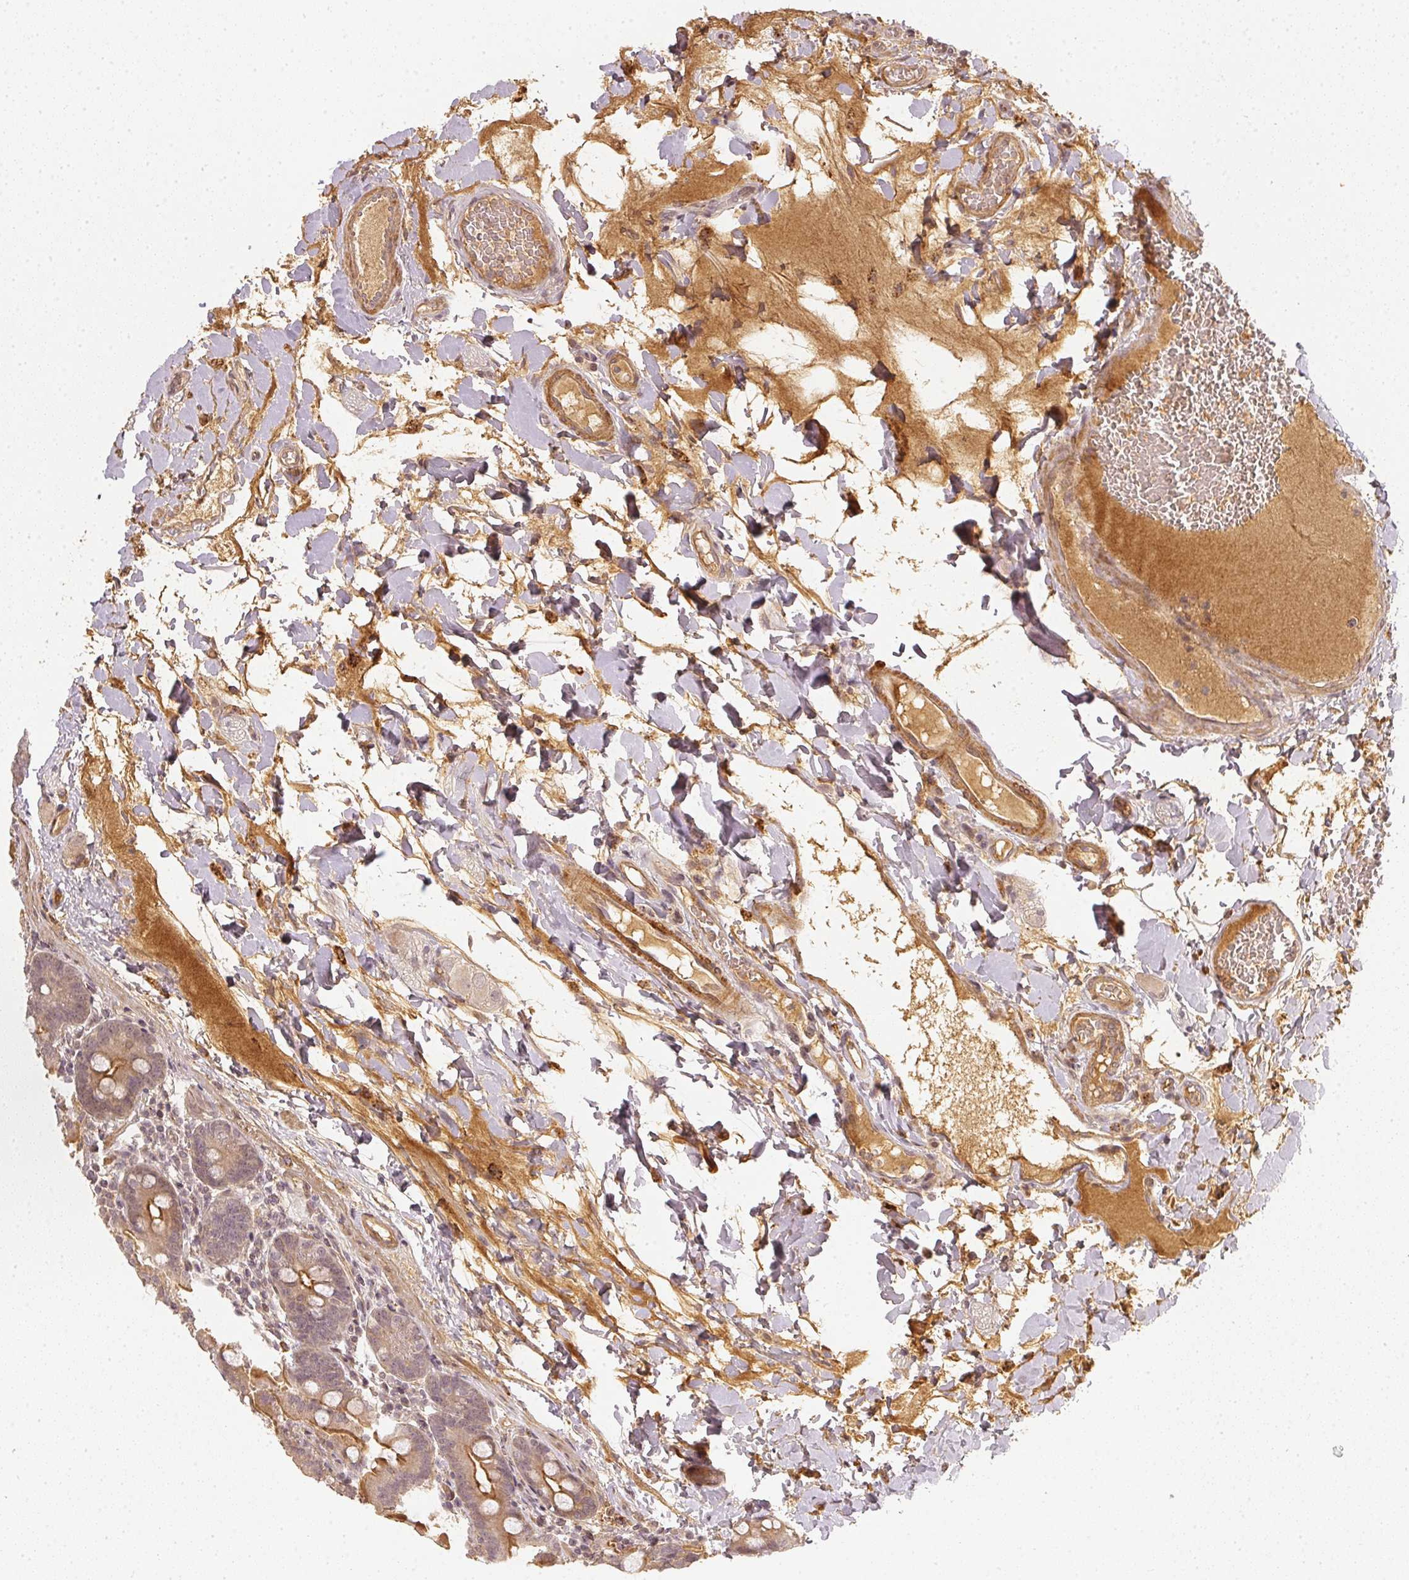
{"staining": {"intensity": "moderate", "quantity": ">75%", "location": "cytoplasmic/membranous"}, "tissue": "small intestine", "cell_type": "Glandular cells", "image_type": "normal", "snomed": [{"axis": "morphology", "description": "Normal tissue, NOS"}, {"axis": "topography", "description": "Small intestine"}], "caption": "Immunohistochemical staining of benign small intestine displays moderate cytoplasmic/membranous protein expression in about >75% of glandular cells. (DAB (3,3'-diaminobenzidine) = brown stain, brightfield microscopy at high magnification).", "gene": "SERPINE1", "patient": {"sex": "male", "age": 26}}